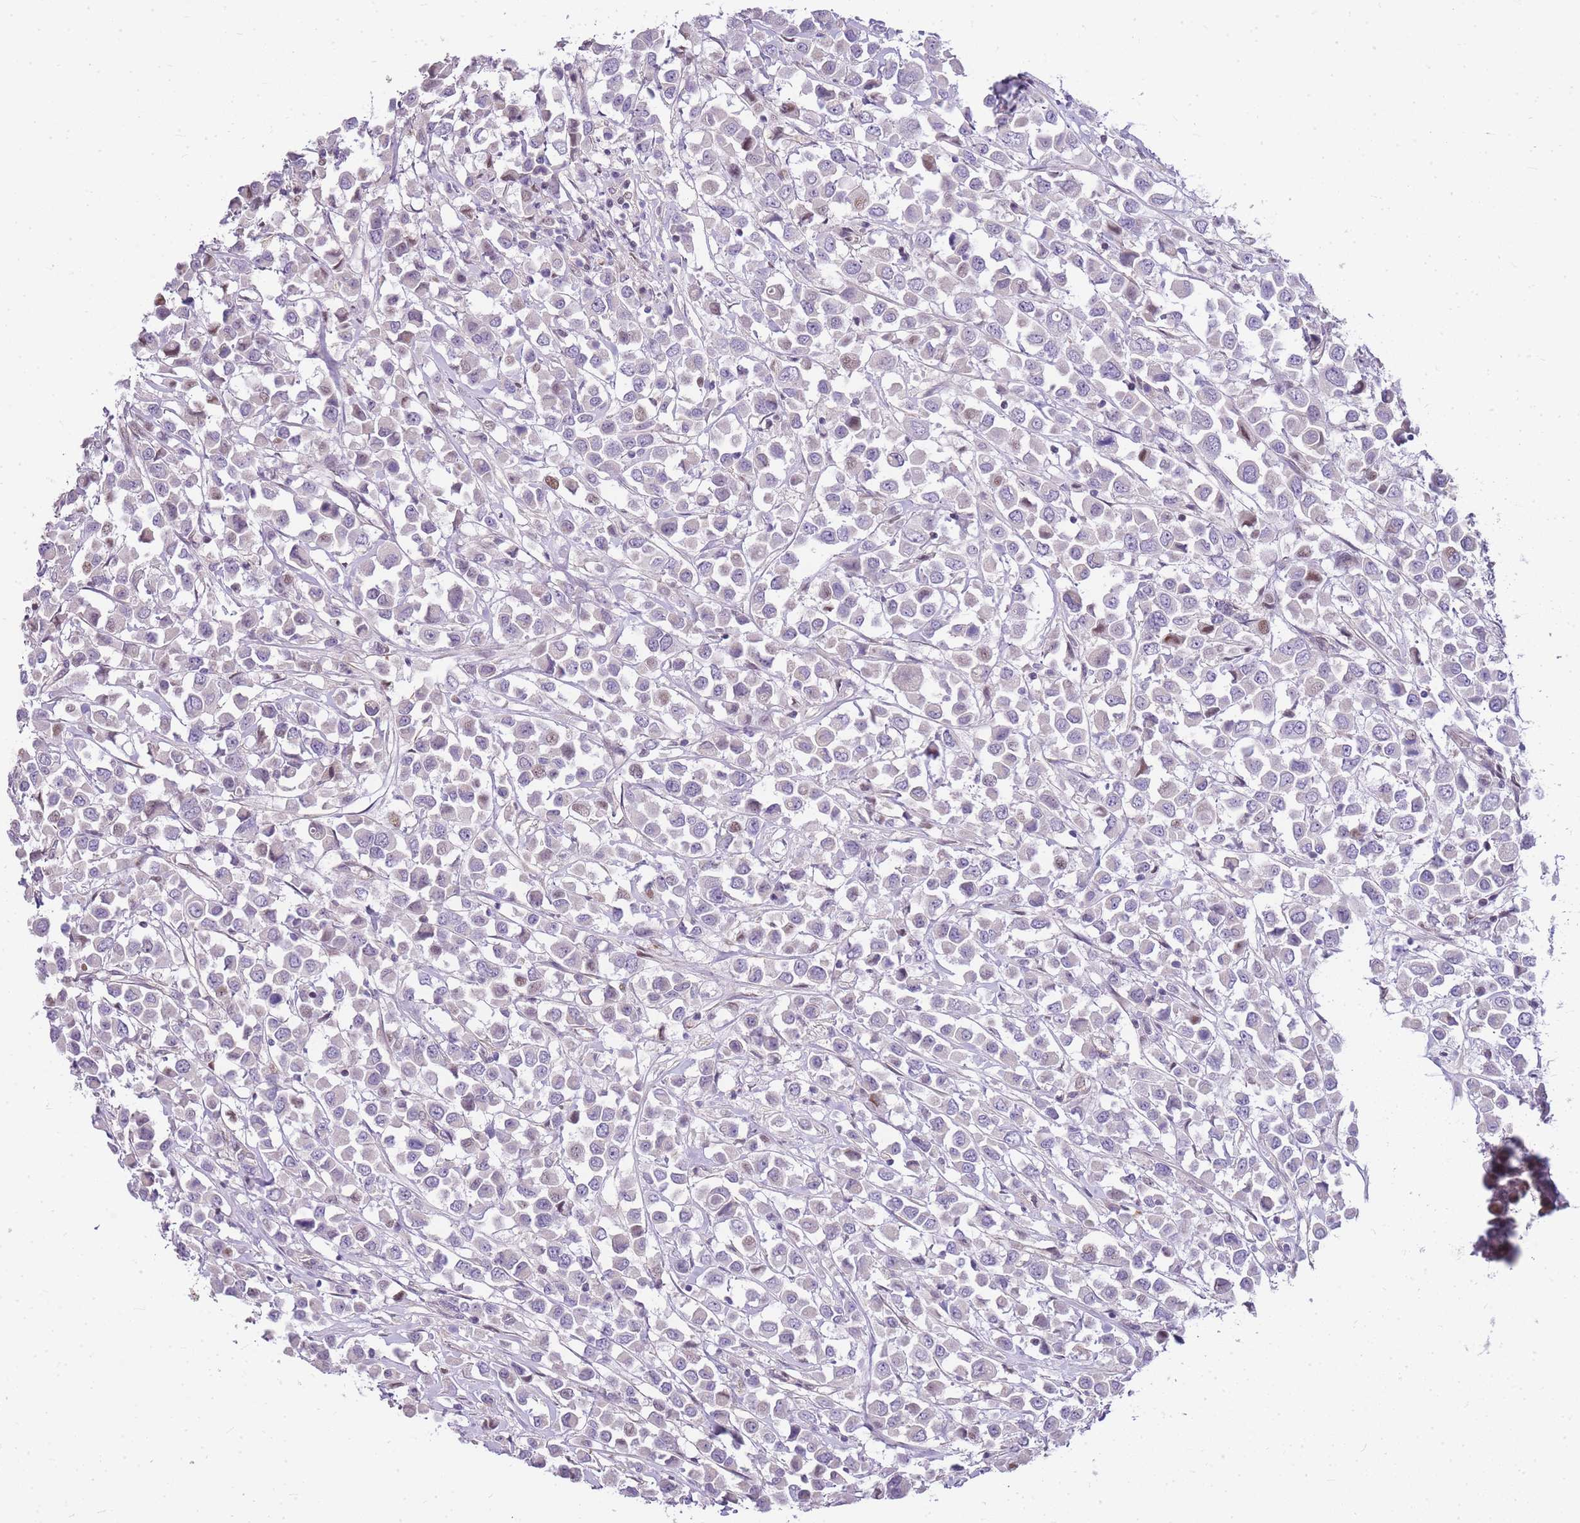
{"staining": {"intensity": "negative", "quantity": "none", "location": "none"}, "tissue": "breast cancer", "cell_type": "Tumor cells", "image_type": "cancer", "snomed": [{"axis": "morphology", "description": "Duct carcinoma"}, {"axis": "topography", "description": "Breast"}], "caption": "An image of human invasive ductal carcinoma (breast) is negative for staining in tumor cells.", "gene": "CLBA1", "patient": {"sex": "female", "age": 61}}